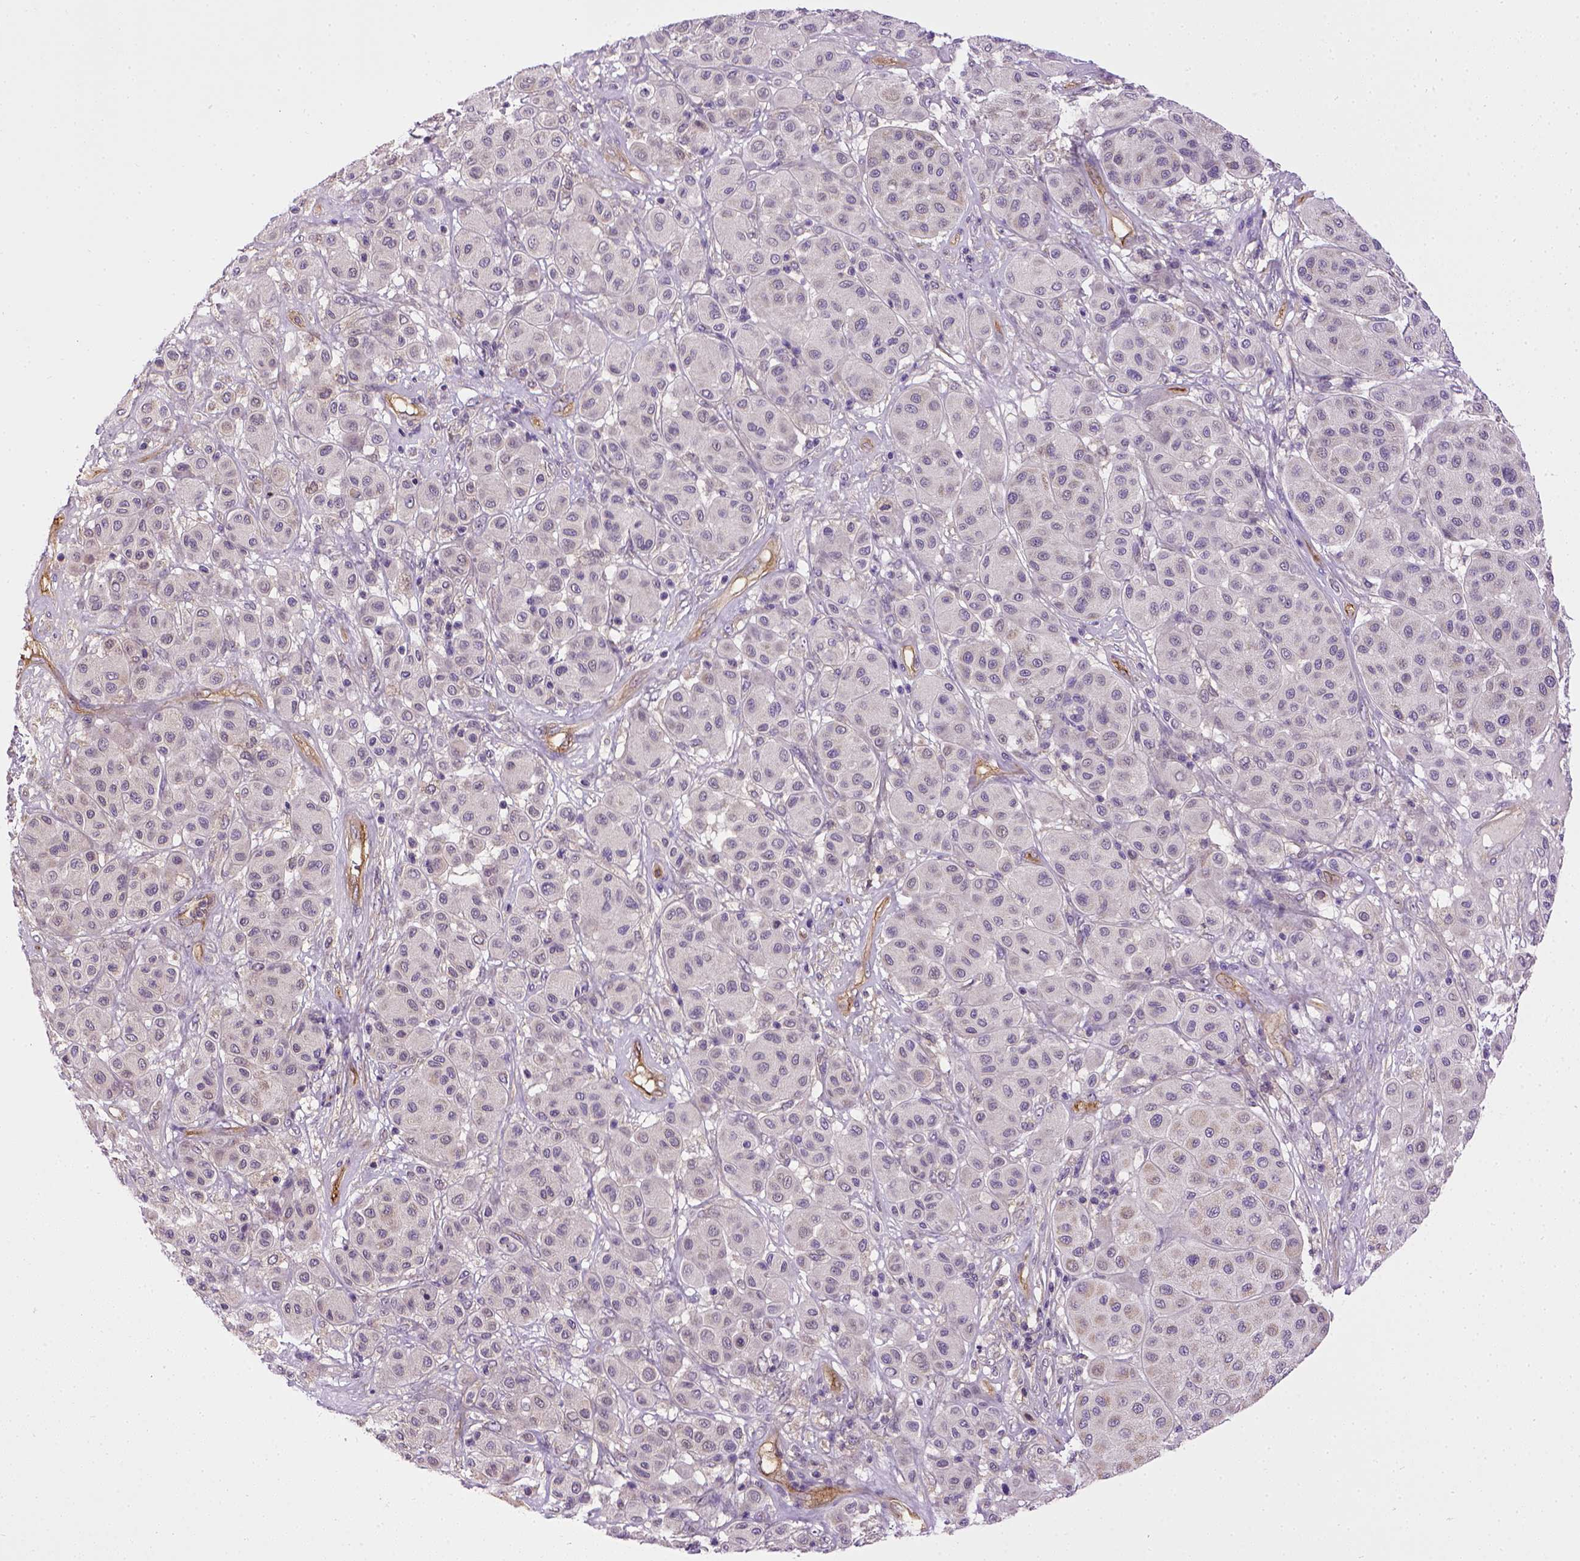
{"staining": {"intensity": "negative", "quantity": "none", "location": "none"}, "tissue": "melanoma", "cell_type": "Tumor cells", "image_type": "cancer", "snomed": [{"axis": "morphology", "description": "Malignant melanoma, Metastatic site"}, {"axis": "topography", "description": "Smooth muscle"}], "caption": "Immunohistochemical staining of human malignant melanoma (metastatic site) shows no significant expression in tumor cells.", "gene": "ENG", "patient": {"sex": "male", "age": 41}}